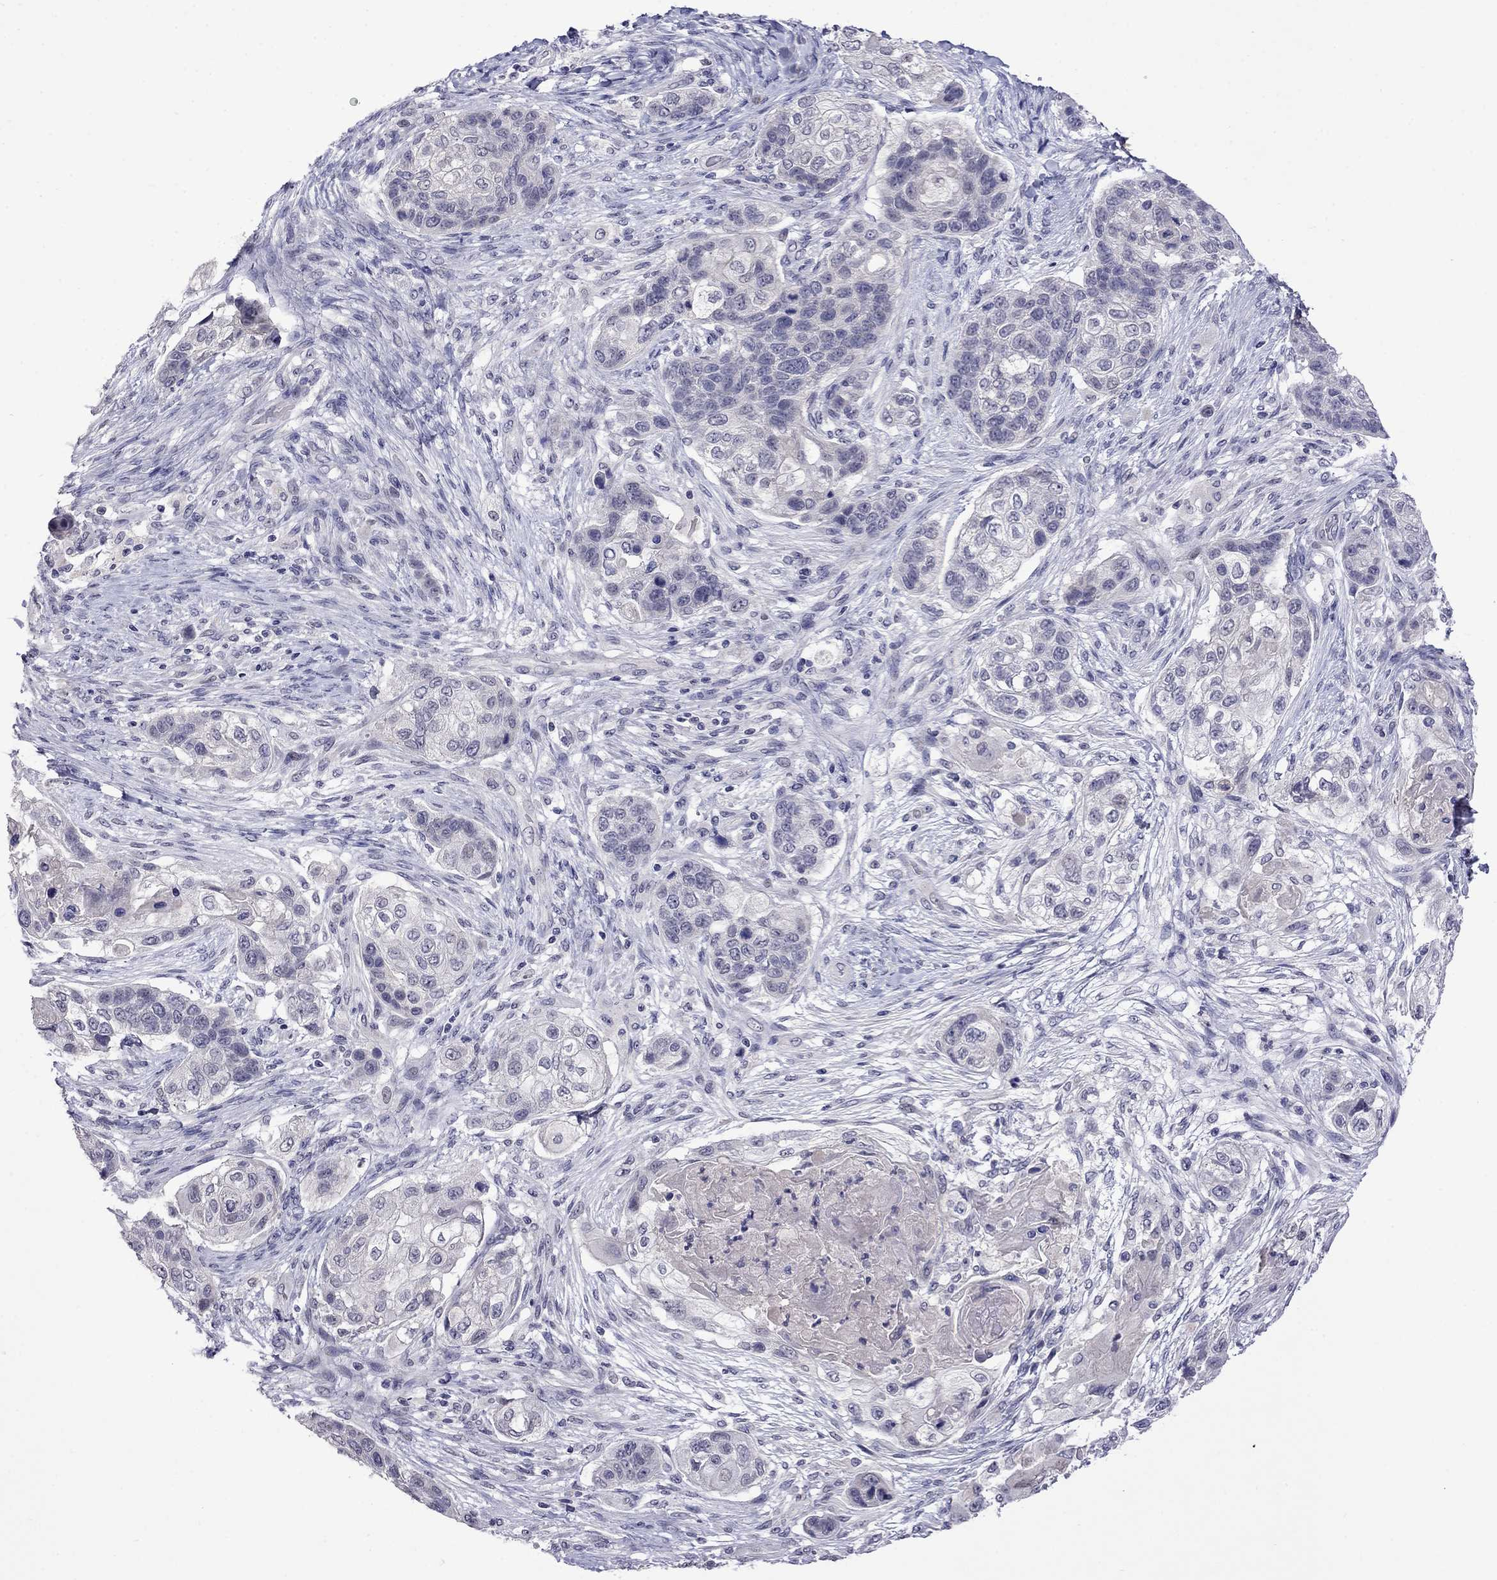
{"staining": {"intensity": "negative", "quantity": "none", "location": "none"}, "tissue": "lung cancer", "cell_type": "Tumor cells", "image_type": "cancer", "snomed": [{"axis": "morphology", "description": "Squamous cell carcinoma, NOS"}, {"axis": "topography", "description": "Lung"}], "caption": "Immunohistochemical staining of human squamous cell carcinoma (lung) demonstrates no significant expression in tumor cells.", "gene": "STAR", "patient": {"sex": "male", "age": 69}}